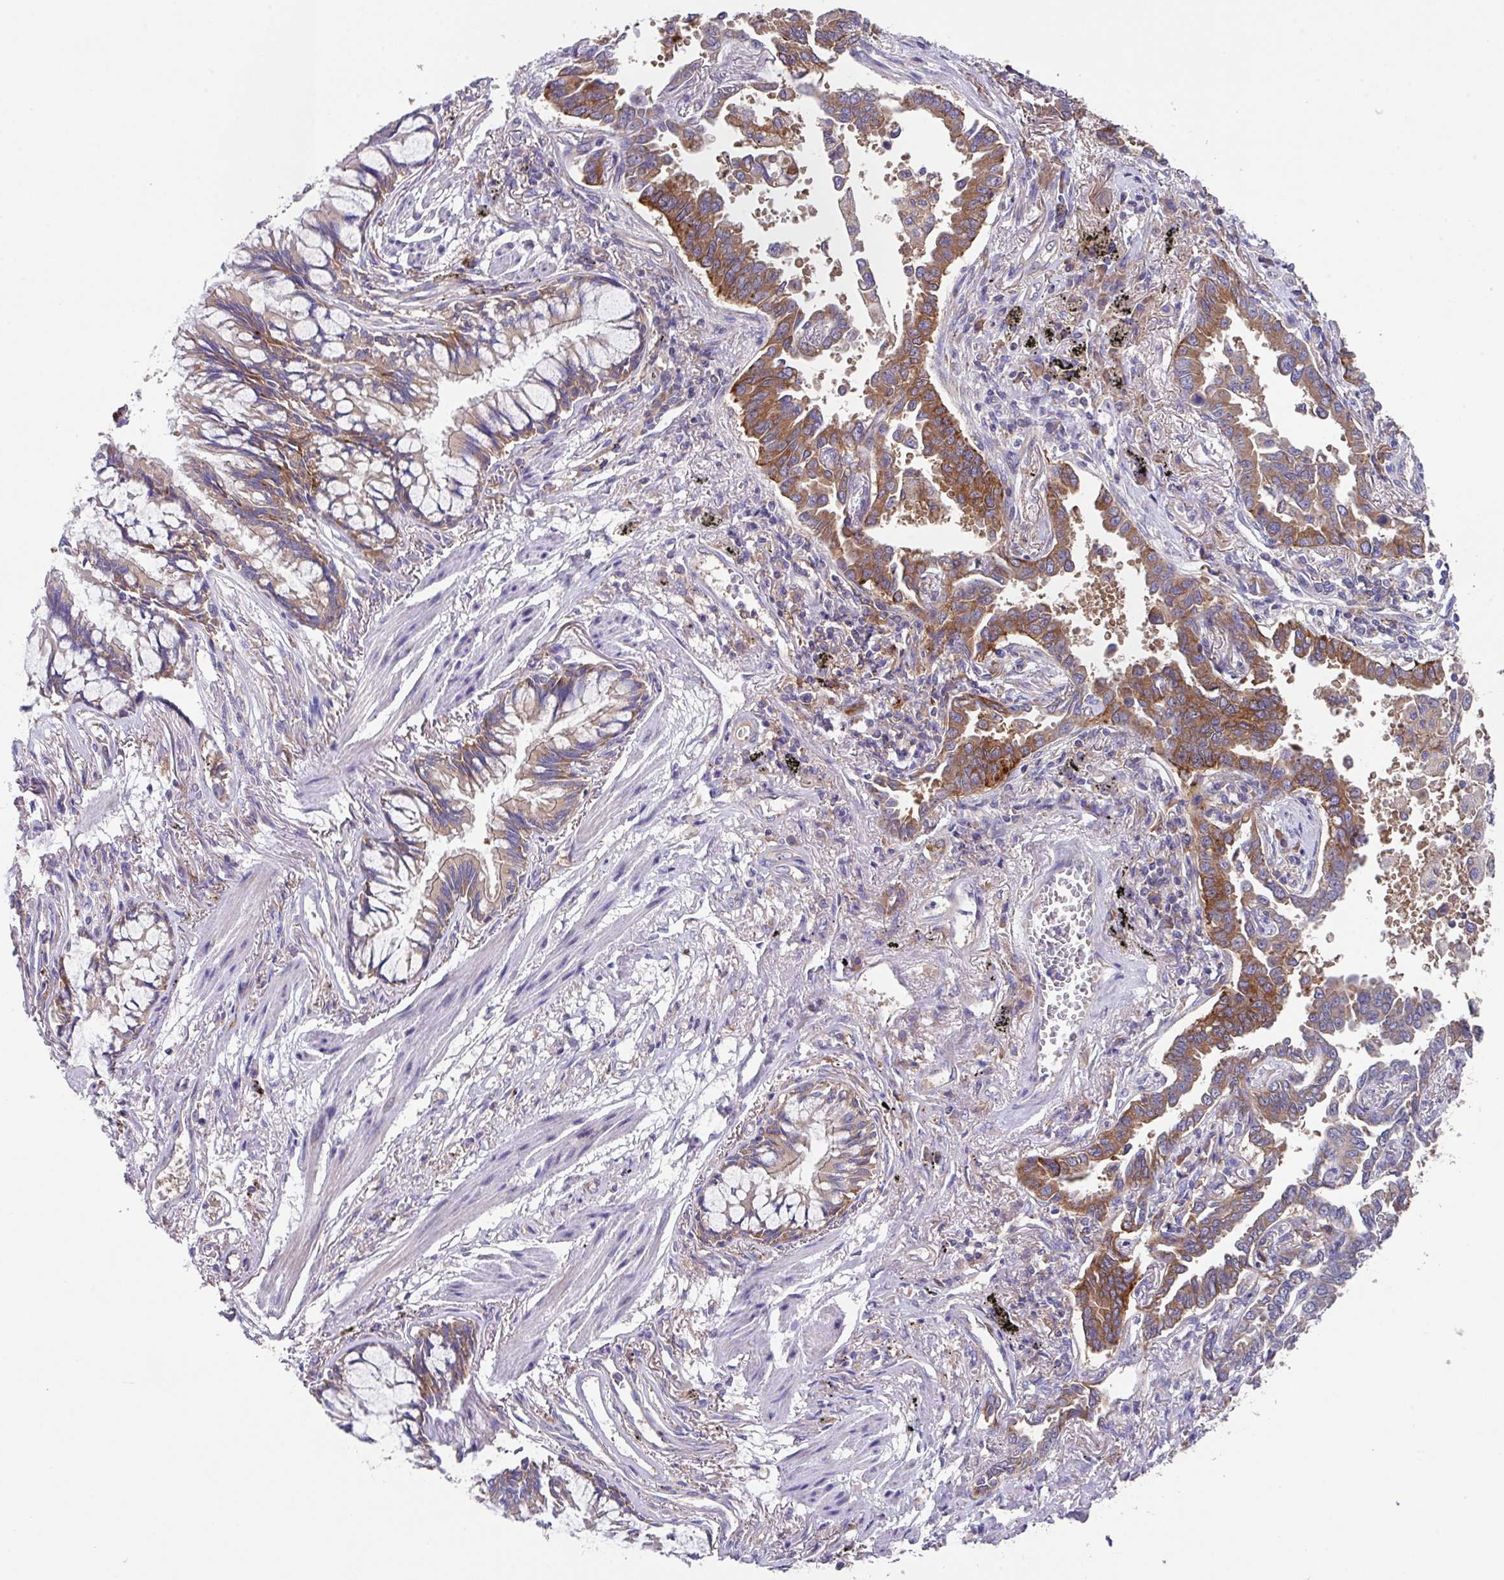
{"staining": {"intensity": "moderate", "quantity": ">75%", "location": "cytoplasmic/membranous"}, "tissue": "lung cancer", "cell_type": "Tumor cells", "image_type": "cancer", "snomed": [{"axis": "morphology", "description": "Adenocarcinoma, NOS"}, {"axis": "topography", "description": "Lung"}], "caption": "This histopathology image displays immunohistochemistry (IHC) staining of lung adenocarcinoma, with medium moderate cytoplasmic/membranous staining in approximately >75% of tumor cells.", "gene": "EIF4B", "patient": {"sex": "male", "age": 67}}